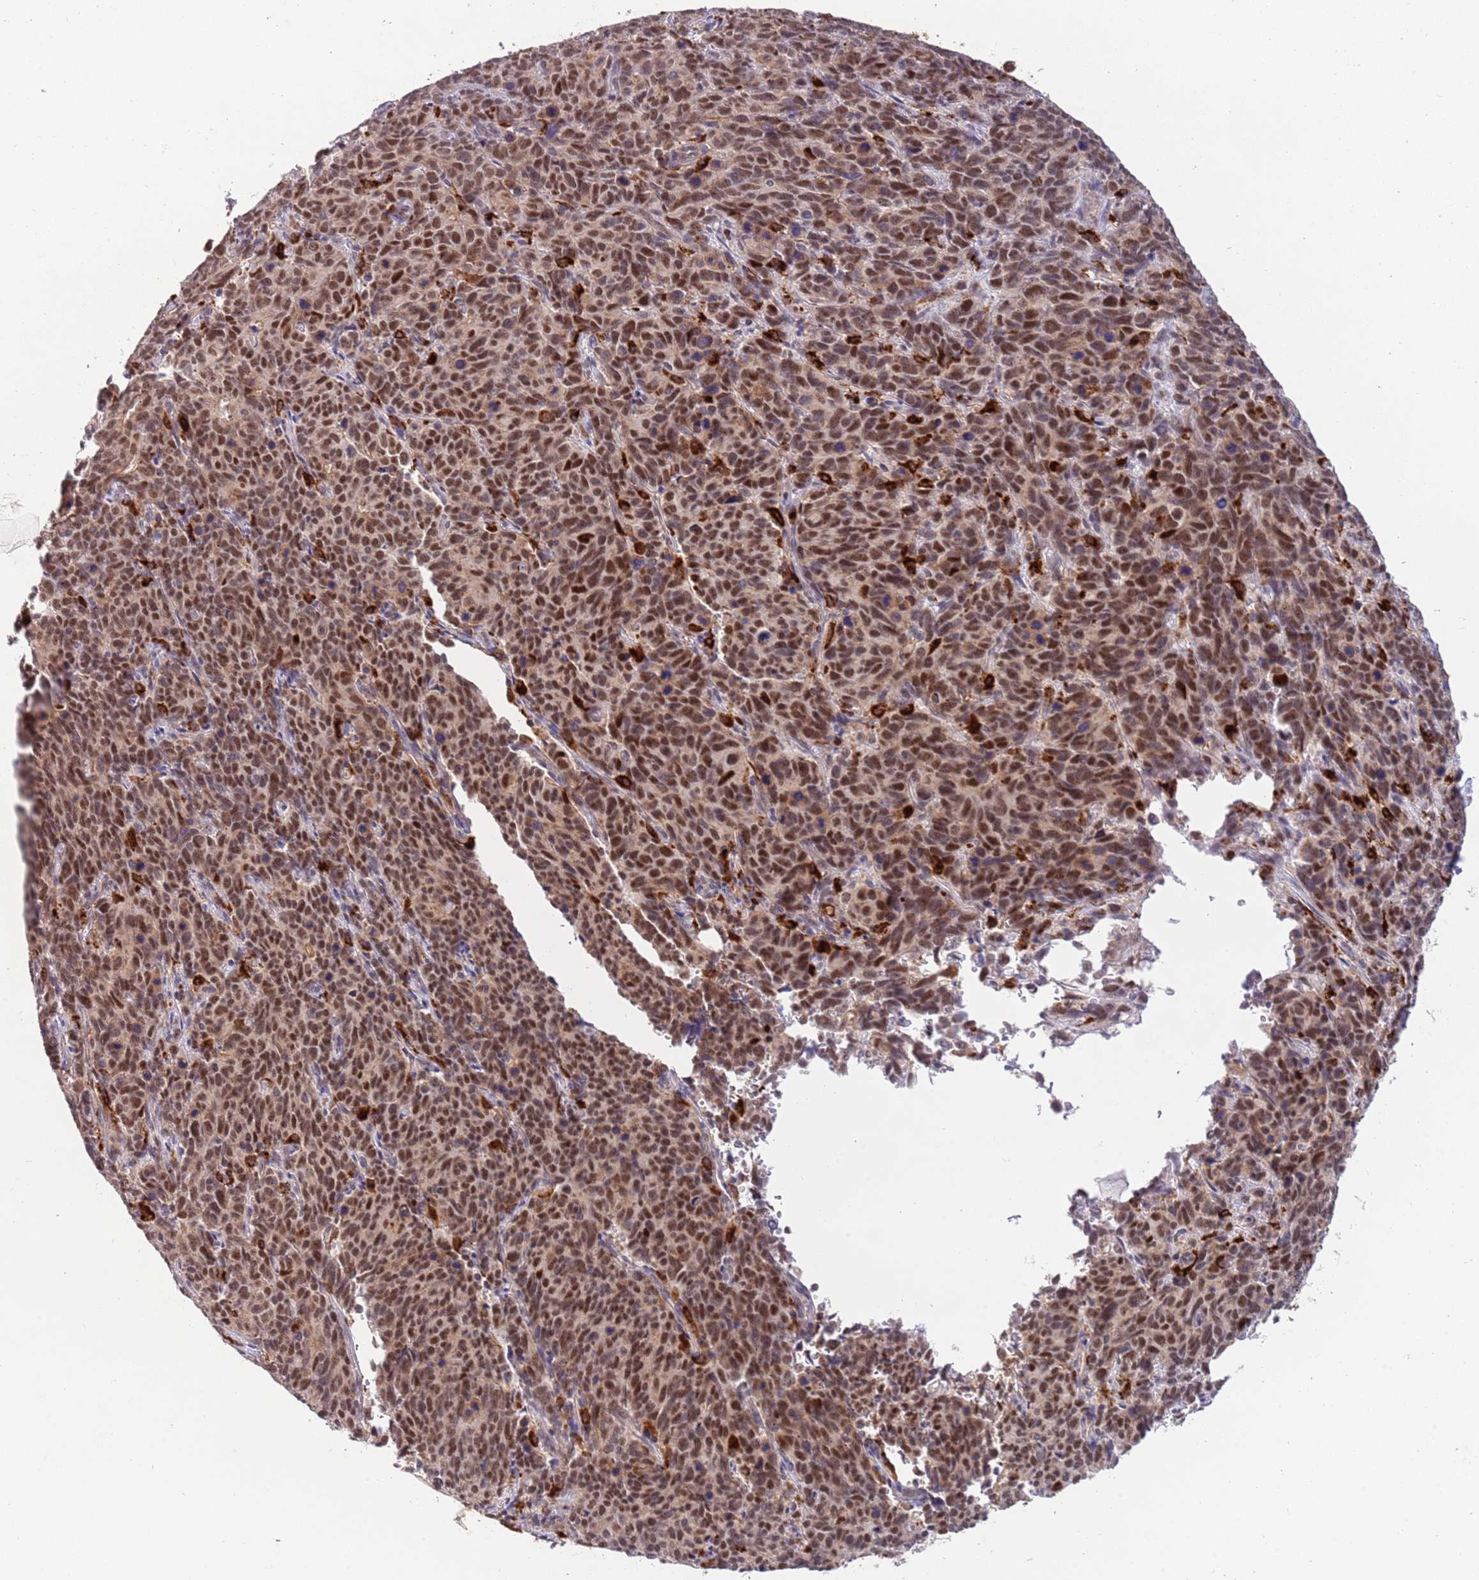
{"staining": {"intensity": "moderate", "quantity": ">75%", "location": "cytoplasmic/membranous,nuclear"}, "tissue": "cervical cancer", "cell_type": "Tumor cells", "image_type": "cancer", "snomed": [{"axis": "morphology", "description": "Squamous cell carcinoma, NOS"}, {"axis": "topography", "description": "Cervix"}], "caption": "A micrograph of cervical cancer (squamous cell carcinoma) stained for a protein demonstrates moderate cytoplasmic/membranous and nuclear brown staining in tumor cells. The staining is performed using DAB brown chromogen to label protein expression. The nuclei are counter-stained blue using hematoxylin.", "gene": "TRIM27", "patient": {"sex": "female", "age": 60}}